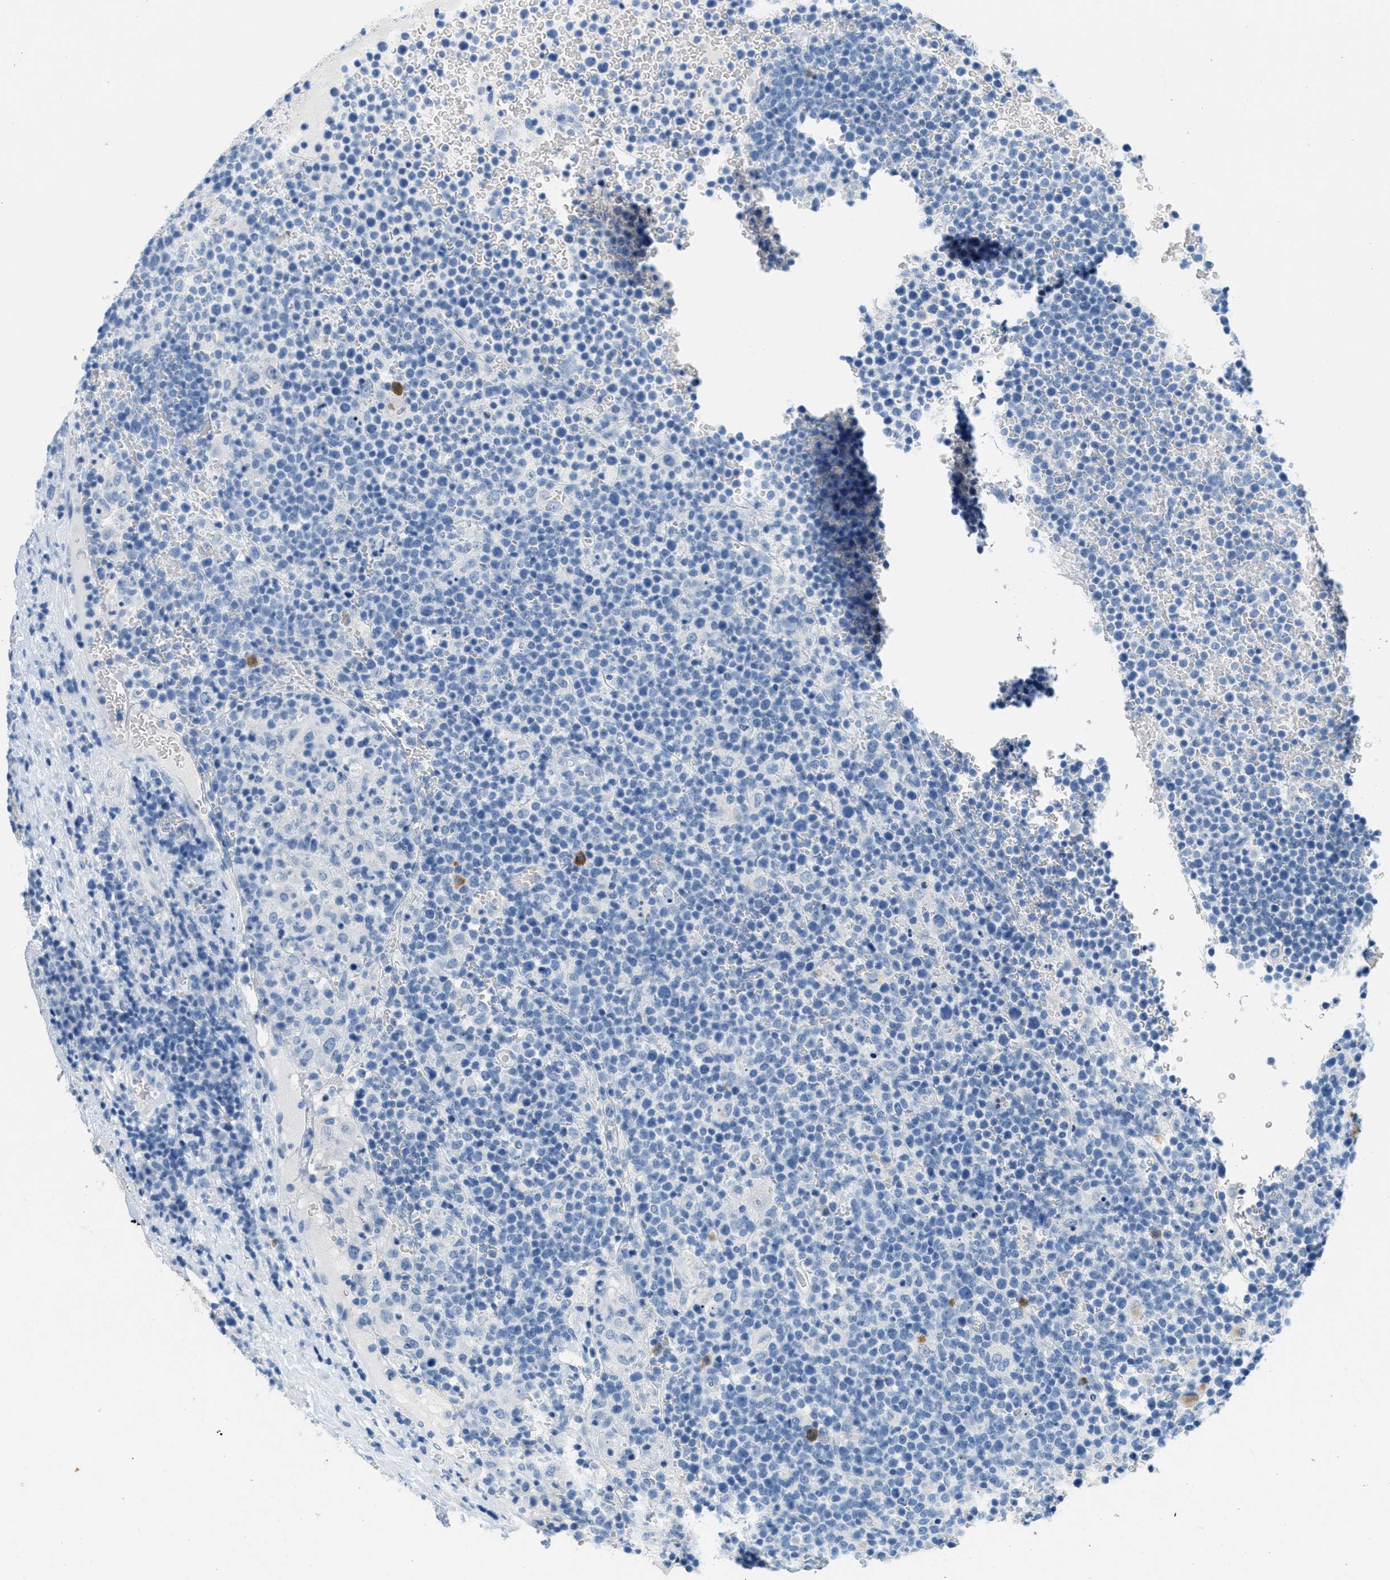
{"staining": {"intensity": "negative", "quantity": "none", "location": "none"}, "tissue": "lymphoma", "cell_type": "Tumor cells", "image_type": "cancer", "snomed": [{"axis": "morphology", "description": "Malignant lymphoma, non-Hodgkin's type, High grade"}, {"axis": "topography", "description": "Lymph node"}], "caption": "A micrograph of malignant lymphoma, non-Hodgkin's type (high-grade) stained for a protein shows no brown staining in tumor cells. The staining was performed using DAB (3,3'-diaminobenzidine) to visualize the protein expression in brown, while the nuclei were stained in blue with hematoxylin (Magnification: 20x).", "gene": "GPM6A", "patient": {"sex": "male", "age": 61}}